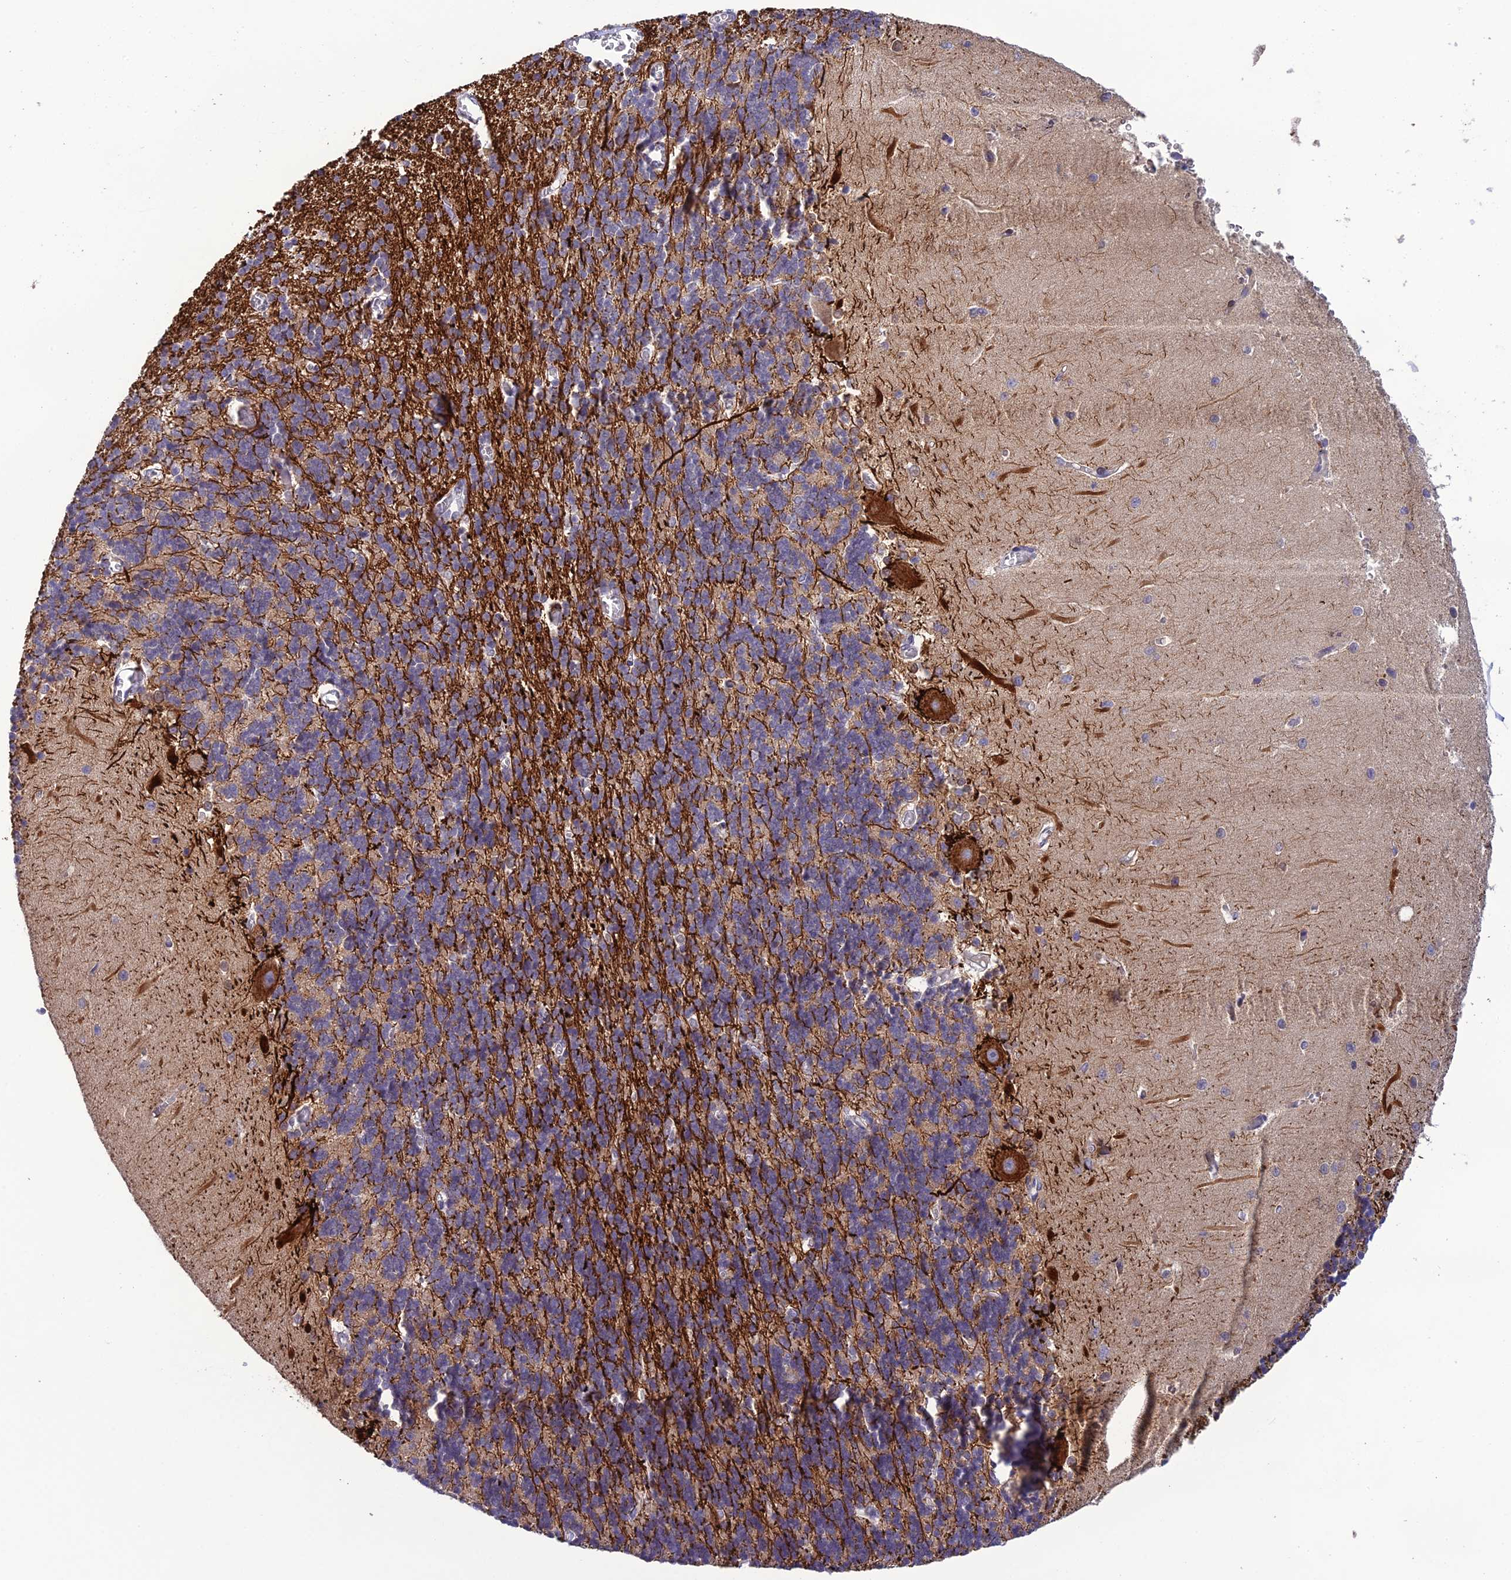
{"staining": {"intensity": "negative", "quantity": "none", "location": "none"}, "tissue": "cerebellum", "cell_type": "Cells in granular layer", "image_type": "normal", "snomed": [{"axis": "morphology", "description": "Normal tissue, NOS"}, {"axis": "topography", "description": "Cerebellum"}], "caption": "Cells in granular layer are negative for protein expression in normal human cerebellum. (Immunohistochemistry, brightfield microscopy, high magnification).", "gene": "TMEM134", "patient": {"sex": "male", "age": 37}}